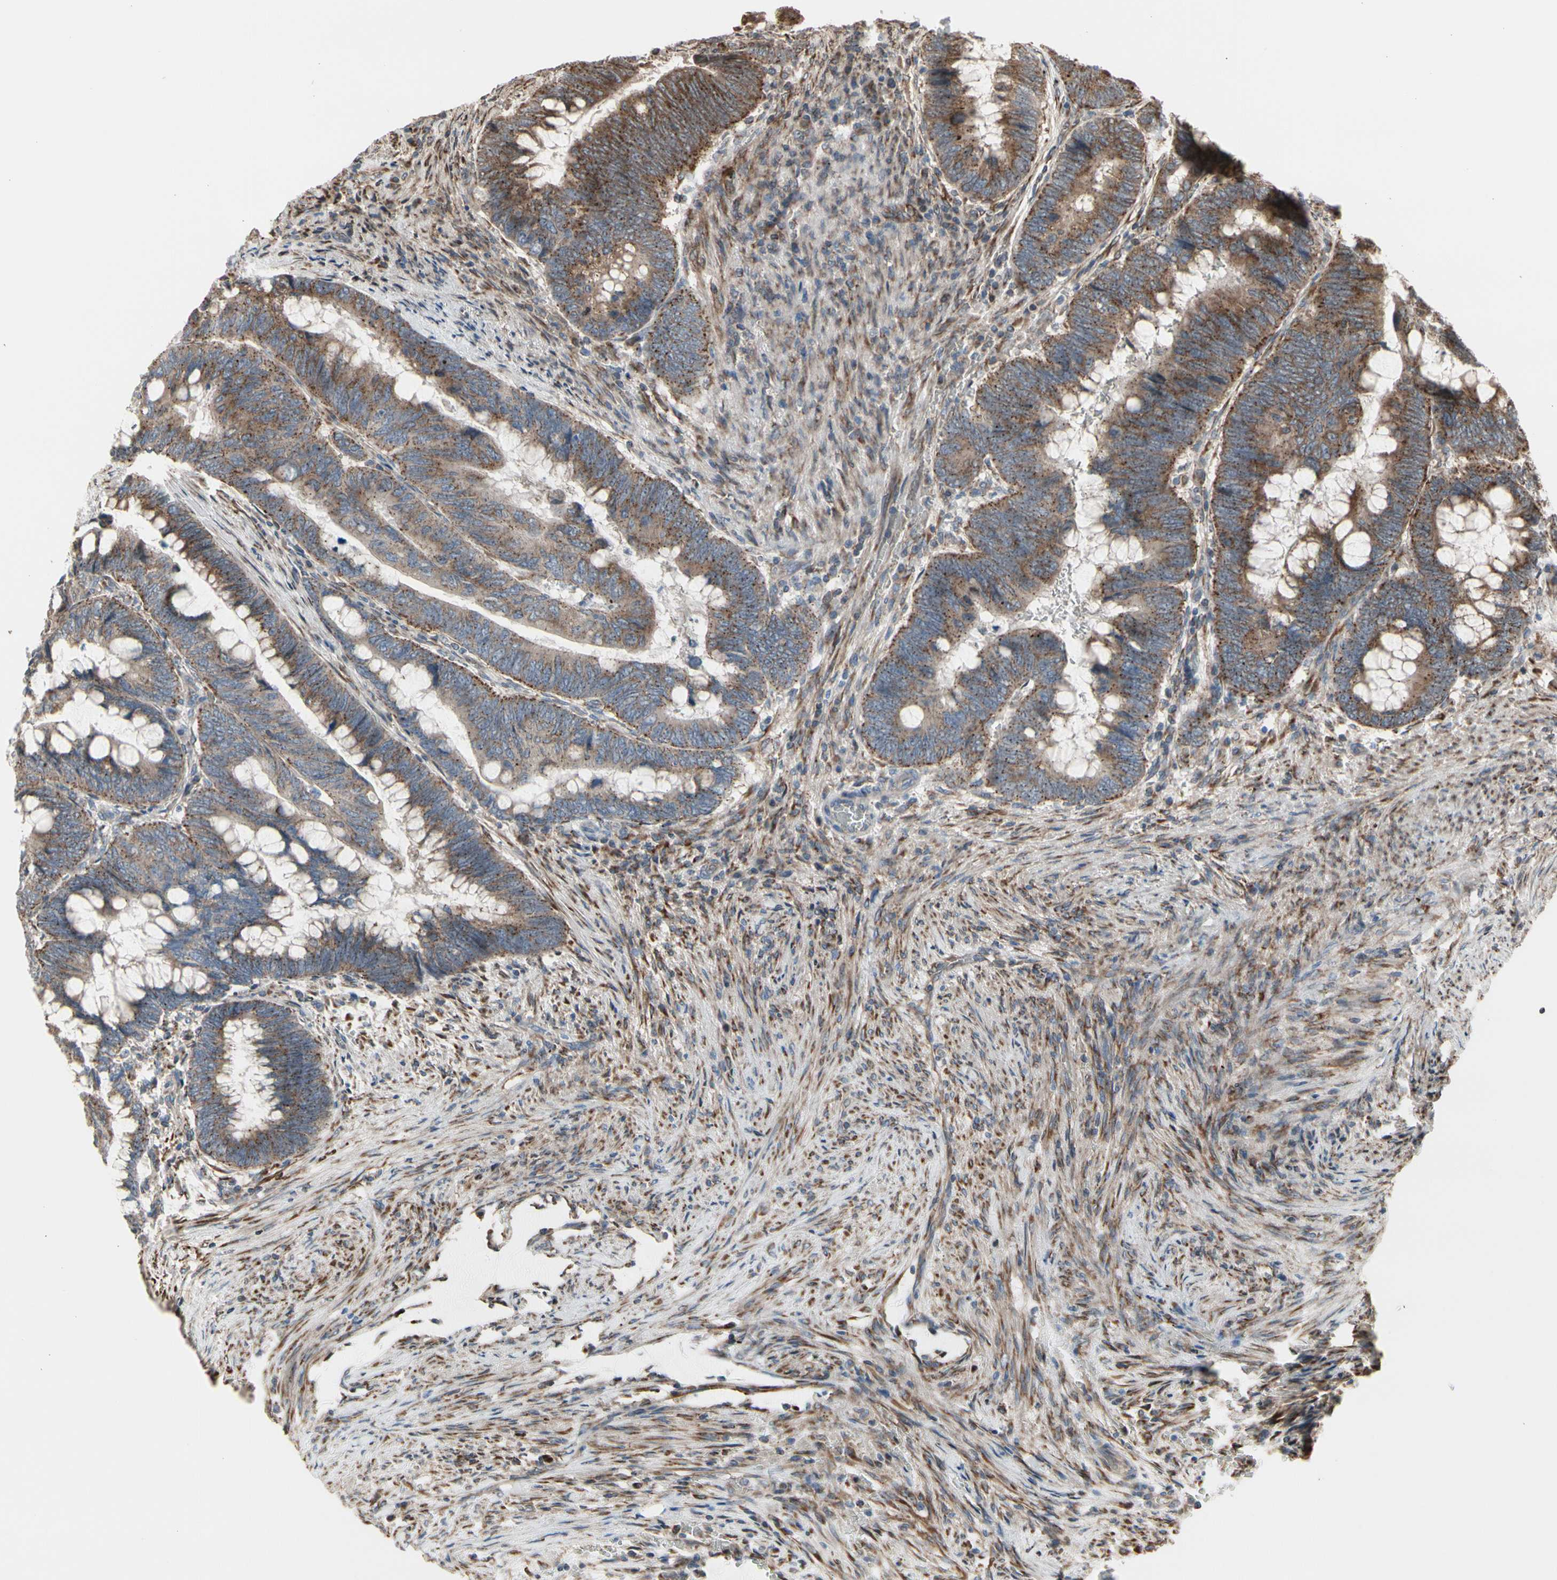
{"staining": {"intensity": "moderate", "quantity": ">75%", "location": "cytoplasmic/membranous"}, "tissue": "colorectal cancer", "cell_type": "Tumor cells", "image_type": "cancer", "snomed": [{"axis": "morphology", "description": "Normal tissue, NOS"}, {"axis": "morphology", "description": "Adenocarcinoma, NOS"}, {"axis": "topography", "description": "Rectum"}, {"axis": "topography", "description": "Peripheral nerve tissue"}], "caption": "Human colorectal cancer stained with a protein marker shows moderate staining in tumor cells.", "gene": "SLC39A9", "patient": {"sex": "male", "age": 92}}